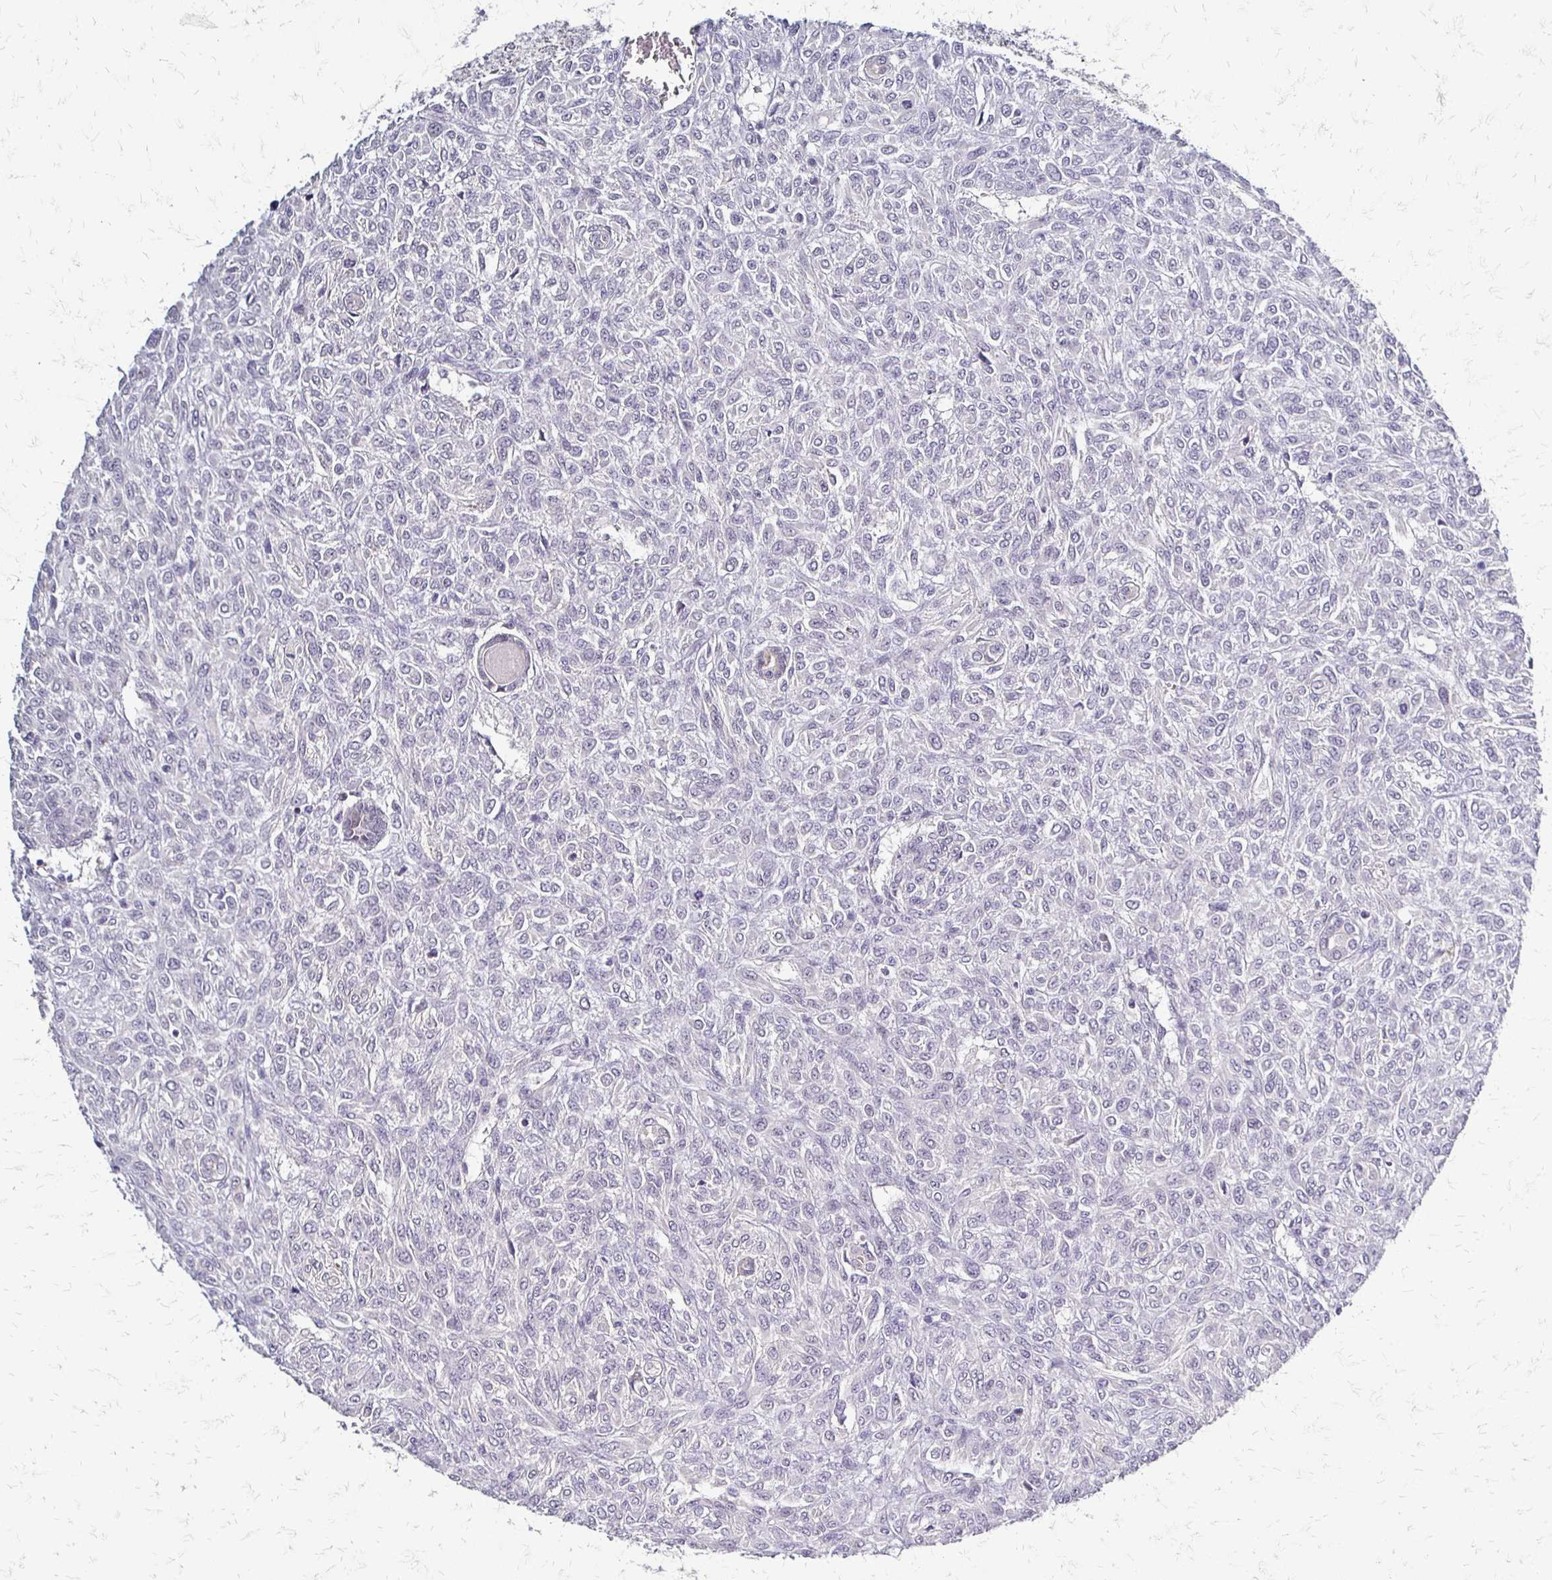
{"staining": {"intensity": "negative", "quantity": "none", "location": "none"}, "tissue": "renal cancer", "cell_type": "Tumor cells", "image_type": "cancer", "snomed": [{"axis": "morphology", "description": "Adenocarcinoma, NOS"}, {"axis": "topography", "description": "Kidney"}], "caption": "The immunohistochemistry micrograph has no significant staining in tumor cells of renal cancer (adenocarcinoma) tissue.", "gene": "SLC9A9", "patient": {"sex": "male", "age": 58}}